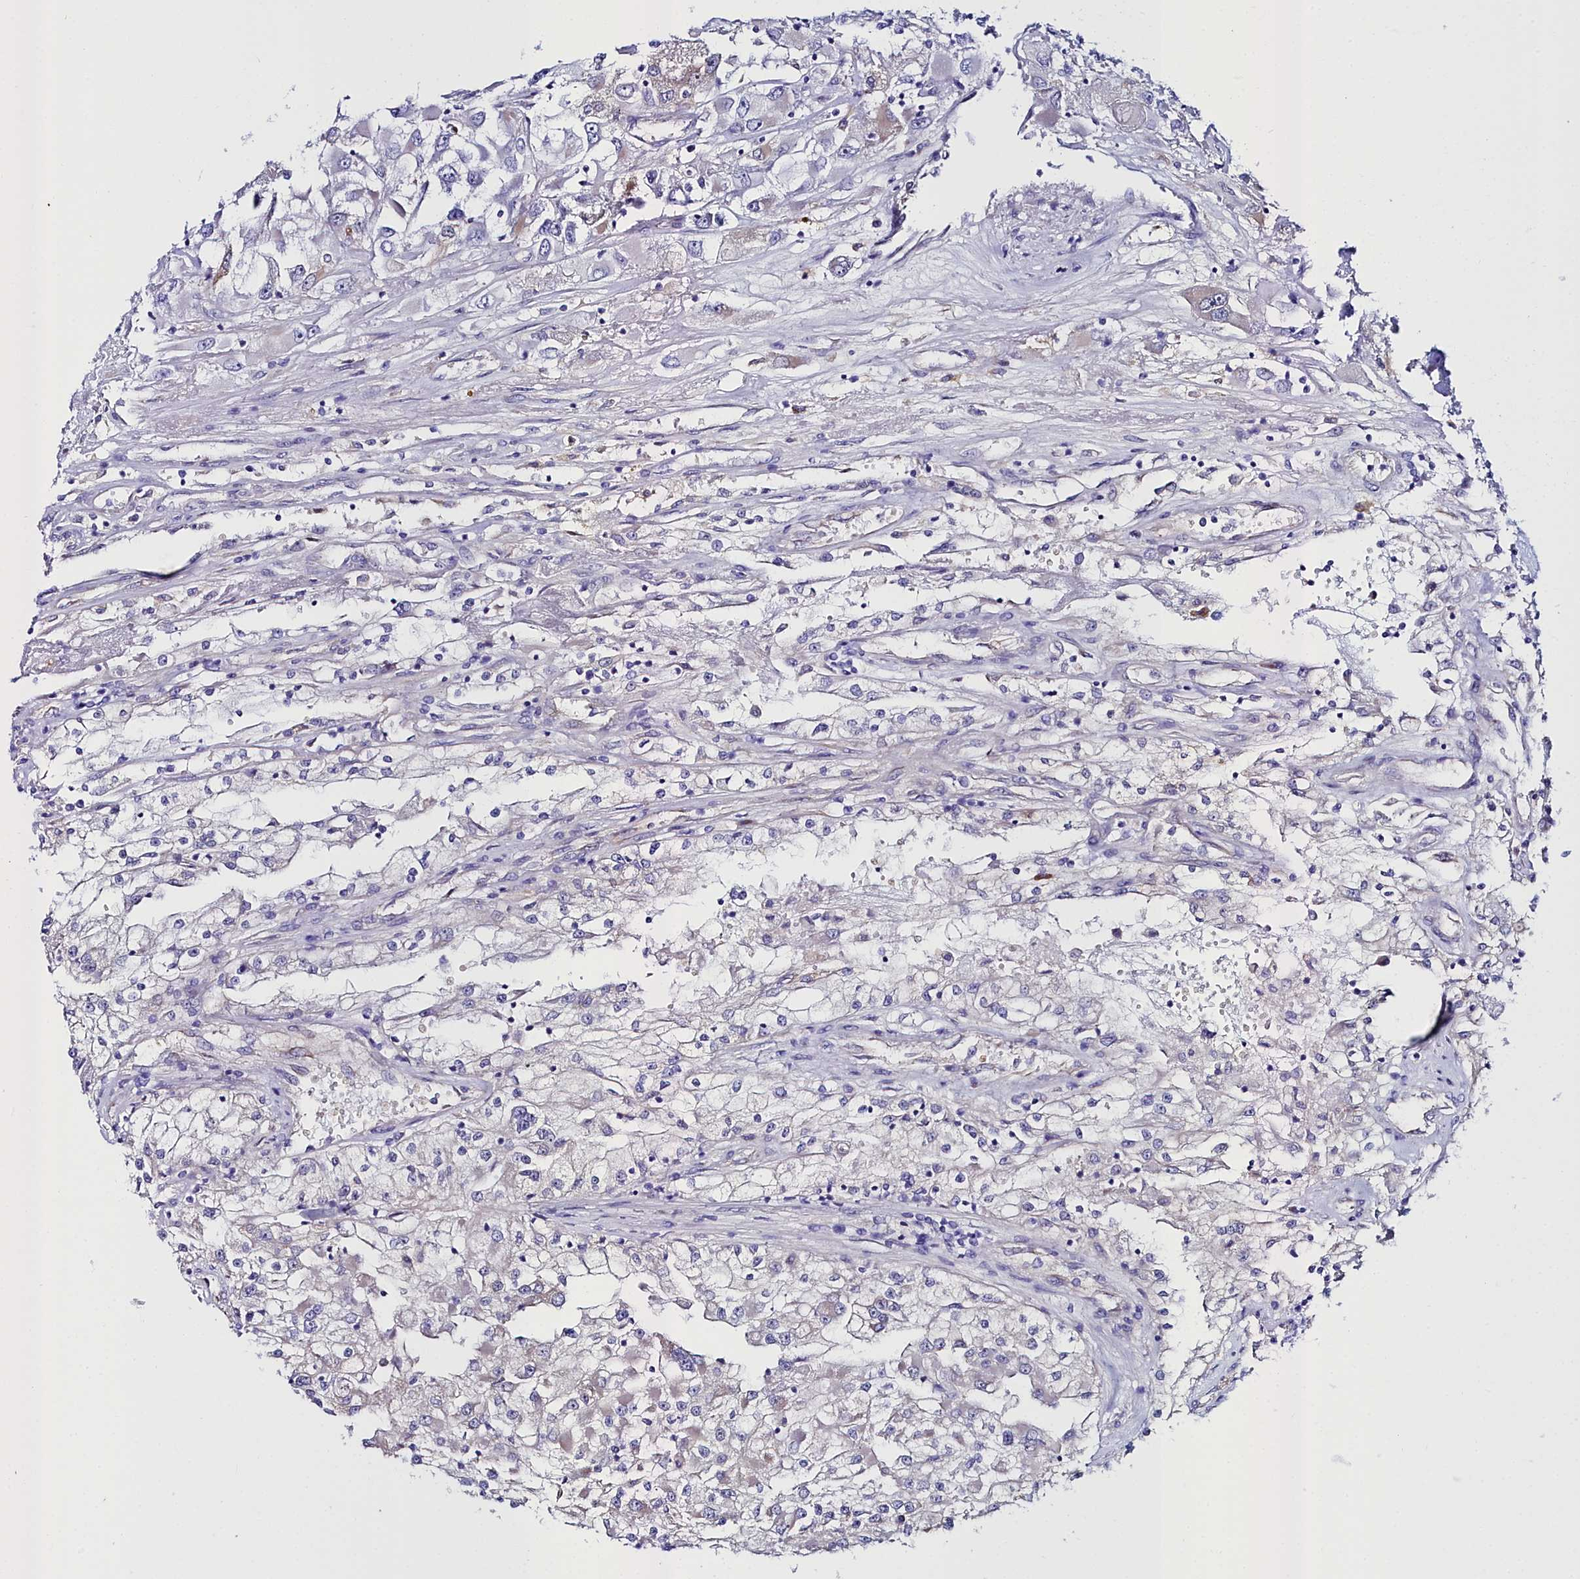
{"staining": {"intensity": "negative", "quantity": "none", "location": "none"}, "tissue": "renal cancer", "cell_type": "Tumor cells", "image_type": "cancer", "snomed": [{"axis": "morphology", "description": "Adenocarcinoma, NOS"}, {"axis": "topography", "description": "Kidney"}], "caption": "IHC of renal cancer (adenocarcinoma) demonstrates no staining in tumor cells. Brightfield microscopy of IHC stained with DAB (brown) and hematoxylin (blue), captured at high magnification.", "gene": "SLC49A3", "patient": {"sex": "female", "age": 52}}